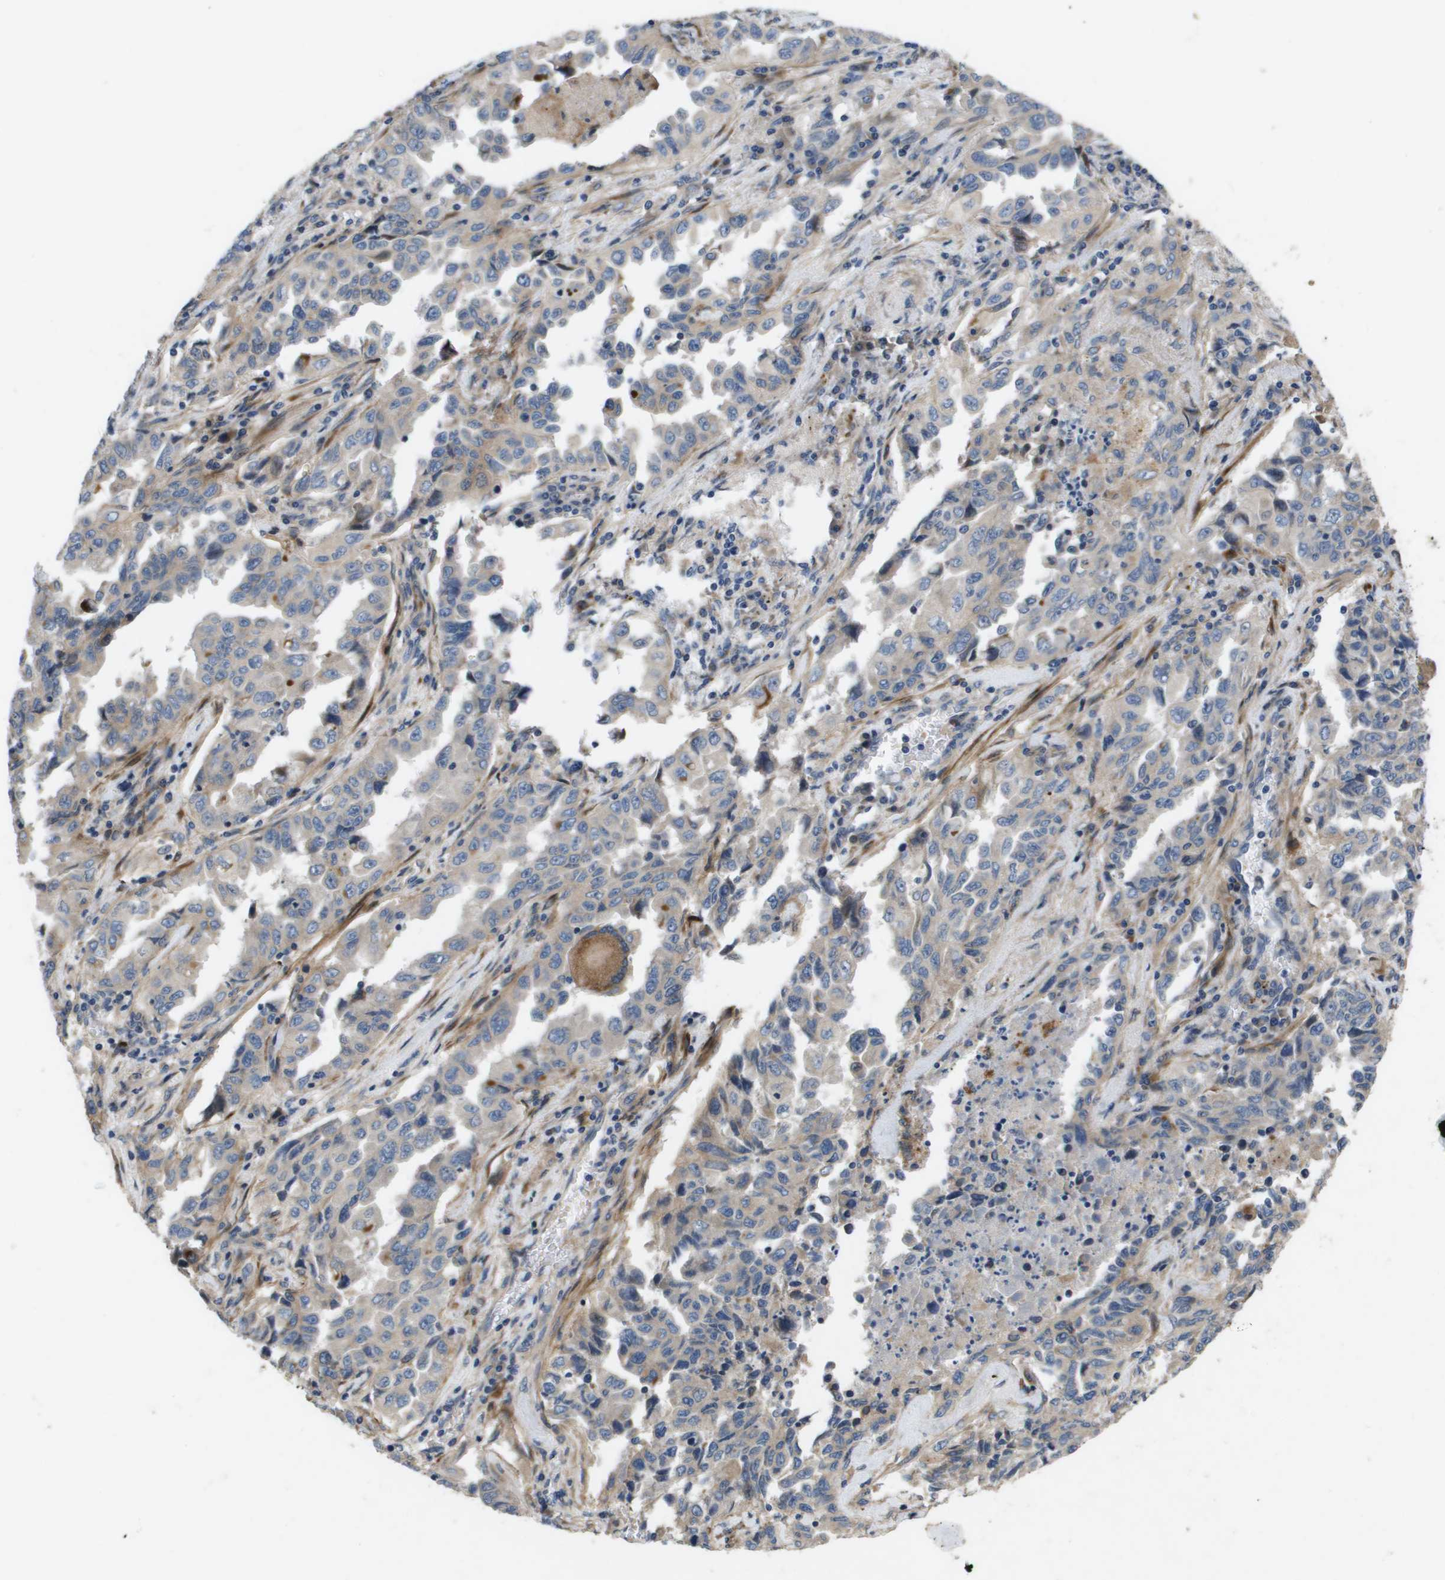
{"staining": {"intensity": "weak", "quantity": ">75%", "location": "cytoplasmic/membranous"}, "tissue": "lung cancer", "cell_type": "Tumor cells", "image_type": "cancer", "snomed": [{"axis": "morphology", "description": "Adenocarcinoma, NOS"}, {"axis": "topography", "description": "Lung"}], "caption": "Protein expression analysis of human lung cancer reveals weak cytoplasmic/membranous staining in about >75% of tumor cells. Nuclei are stained in blue.", "gene": "ENTPD2", "patient": {"sex": "female", "age": 51}}